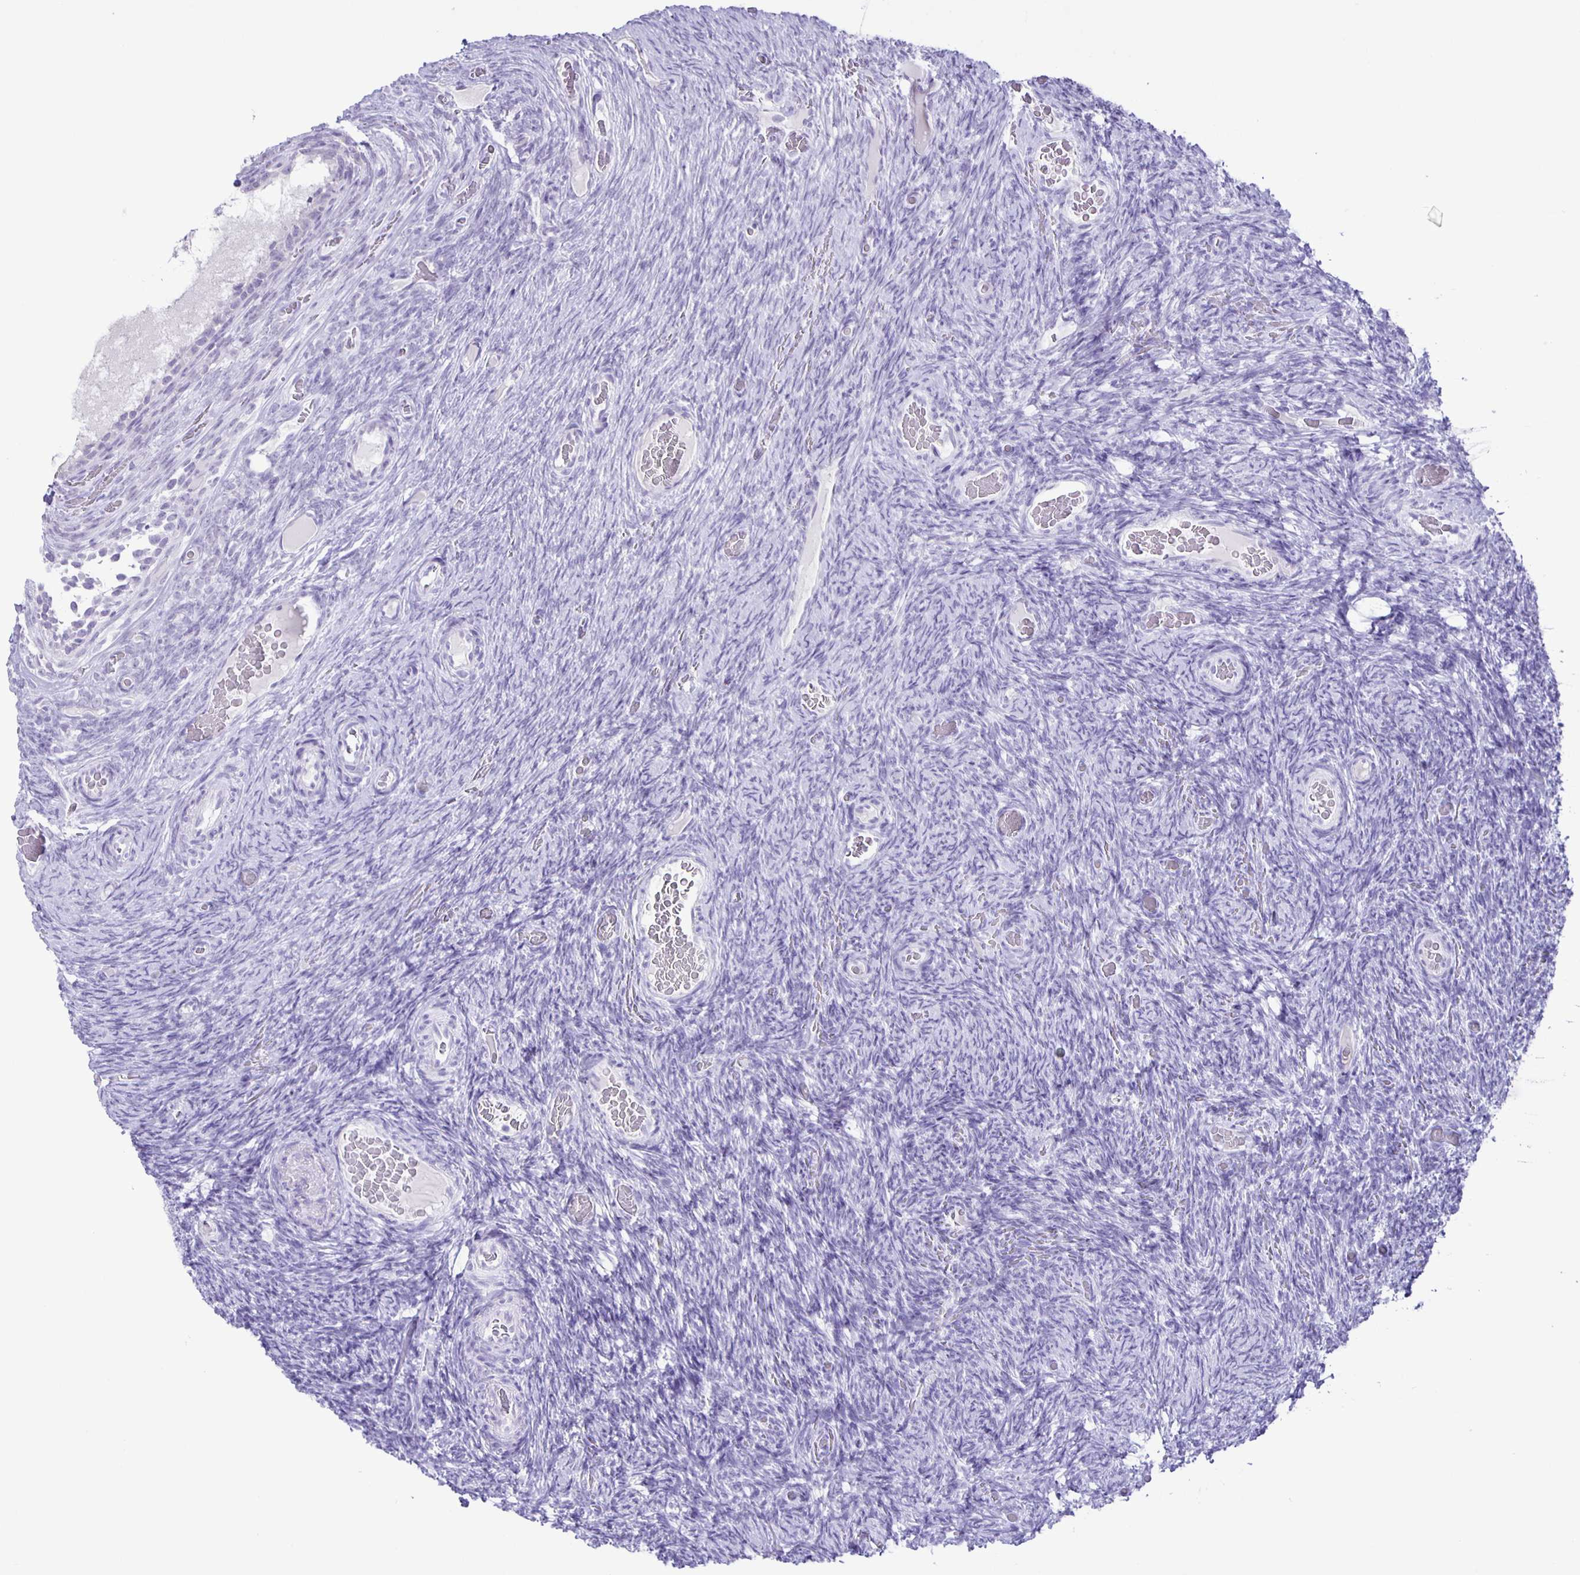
{"staining": {"intensity": "negative", "quantity": "none", "location": "none"}, "tissue": "ovary", "cell_type": "Ovarian stroma cells", "image_type": "normal", "snomed": [{"axis": "morphology", "description": "Normal tissue, NOS"}, {"axis": "topography", "description": "Ovary"}], "caption": "Immunohistochemistry (IHC) of unremarkable ovary displays no positivity in ovarian stroma cells. (Brightfield microscopy of DAB (3,3'-diaminobenzidine) IHC at high magnification).", "gene": "EZHIP", "patient": {"sex": "female", "age": 34}}